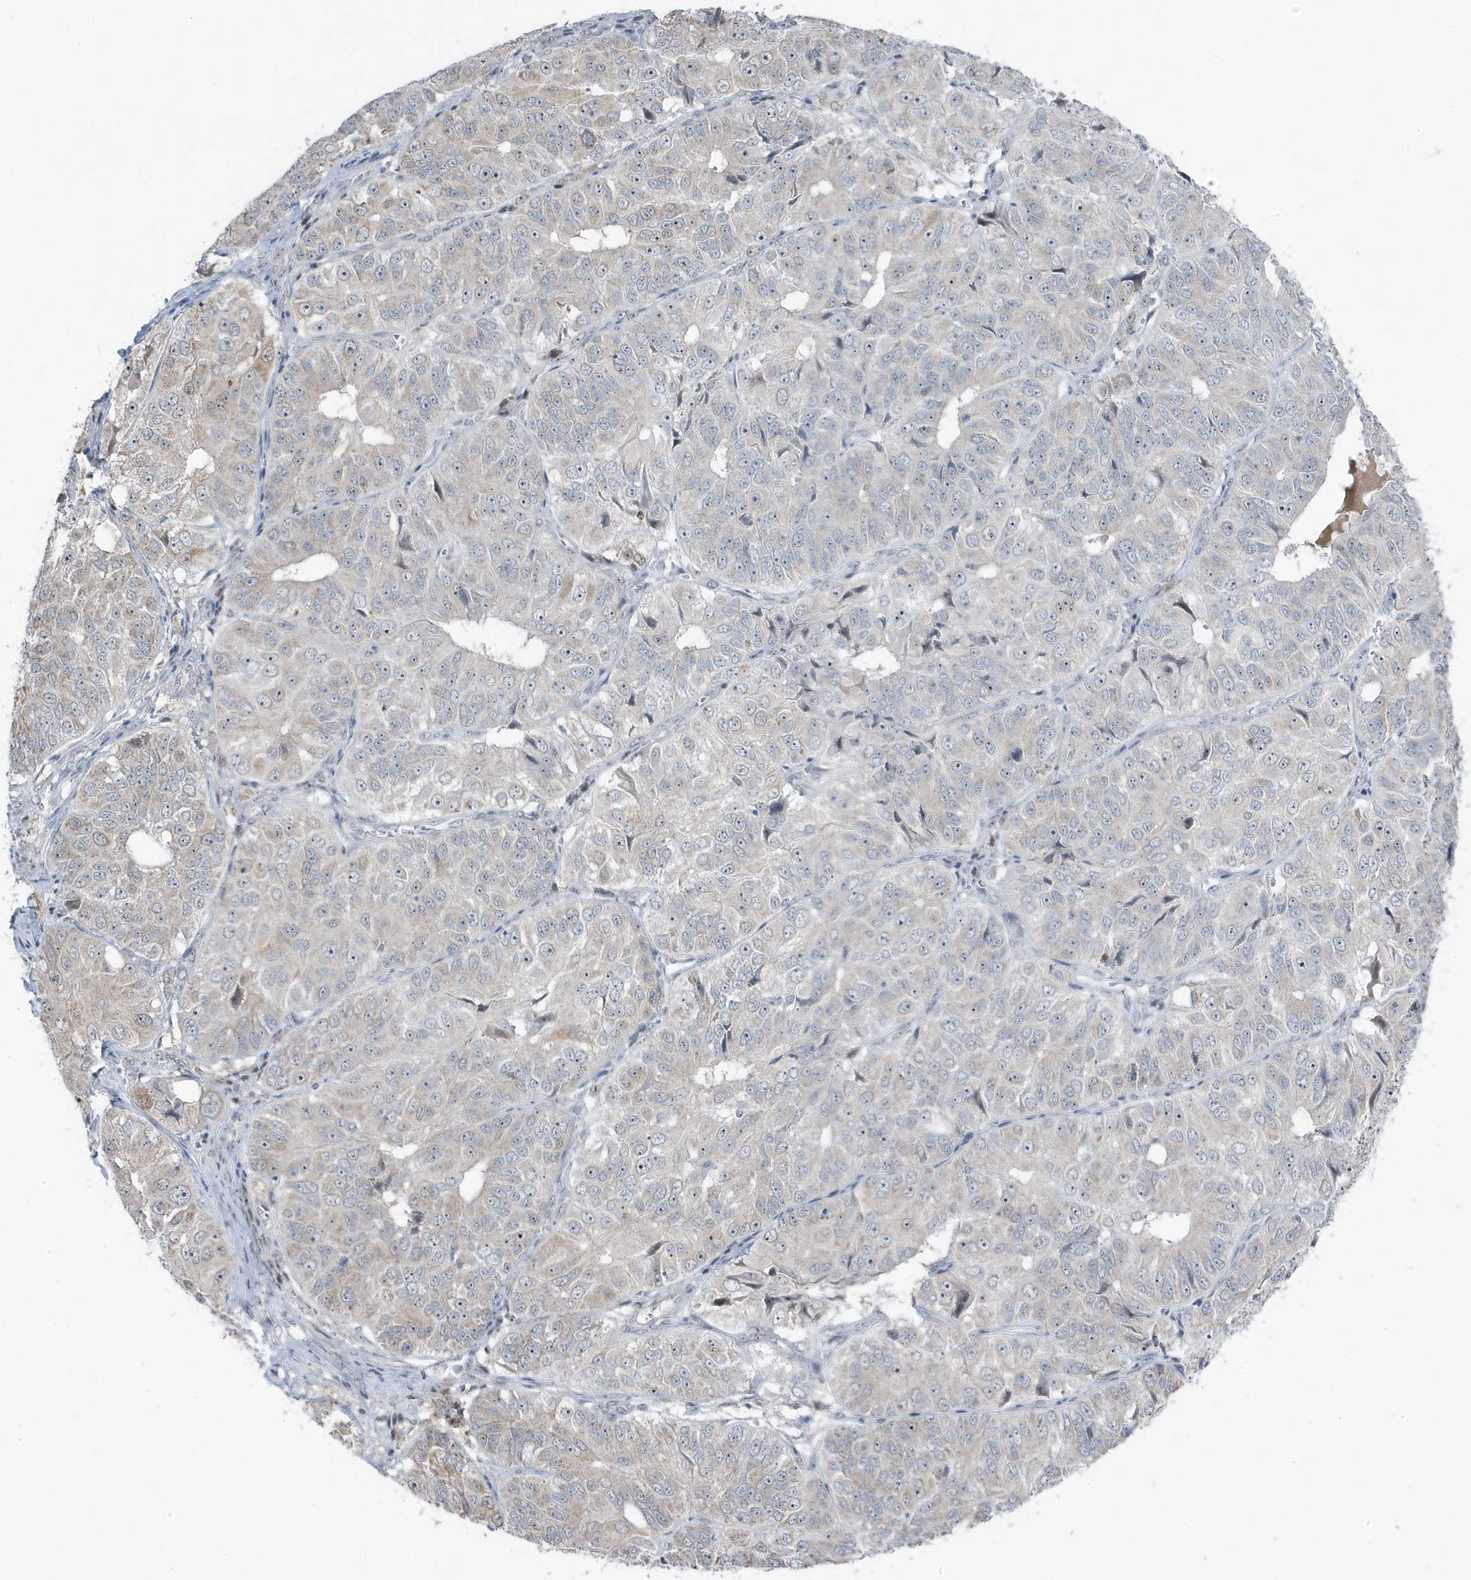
{"staining": {"intensity": "weak", "quantity": "<25%", "location": "cytoplasmic/membranous"}, "tissue": "ovarian cancer", "cell_type": "Tumor cells", "image_type": "cancer", "snomed": [{"axis": "morphology", "description": "Carcinoma, endometroid"}, {"axis": "topography", "description": "Ovary"}], "caption": "A high-resolution micrograph shows IHC staining of ovarian cancer, which shows no significant expression in tumor cells.", "gene": "TSEN15", "patient": {"sex": "female", "age": 51}}